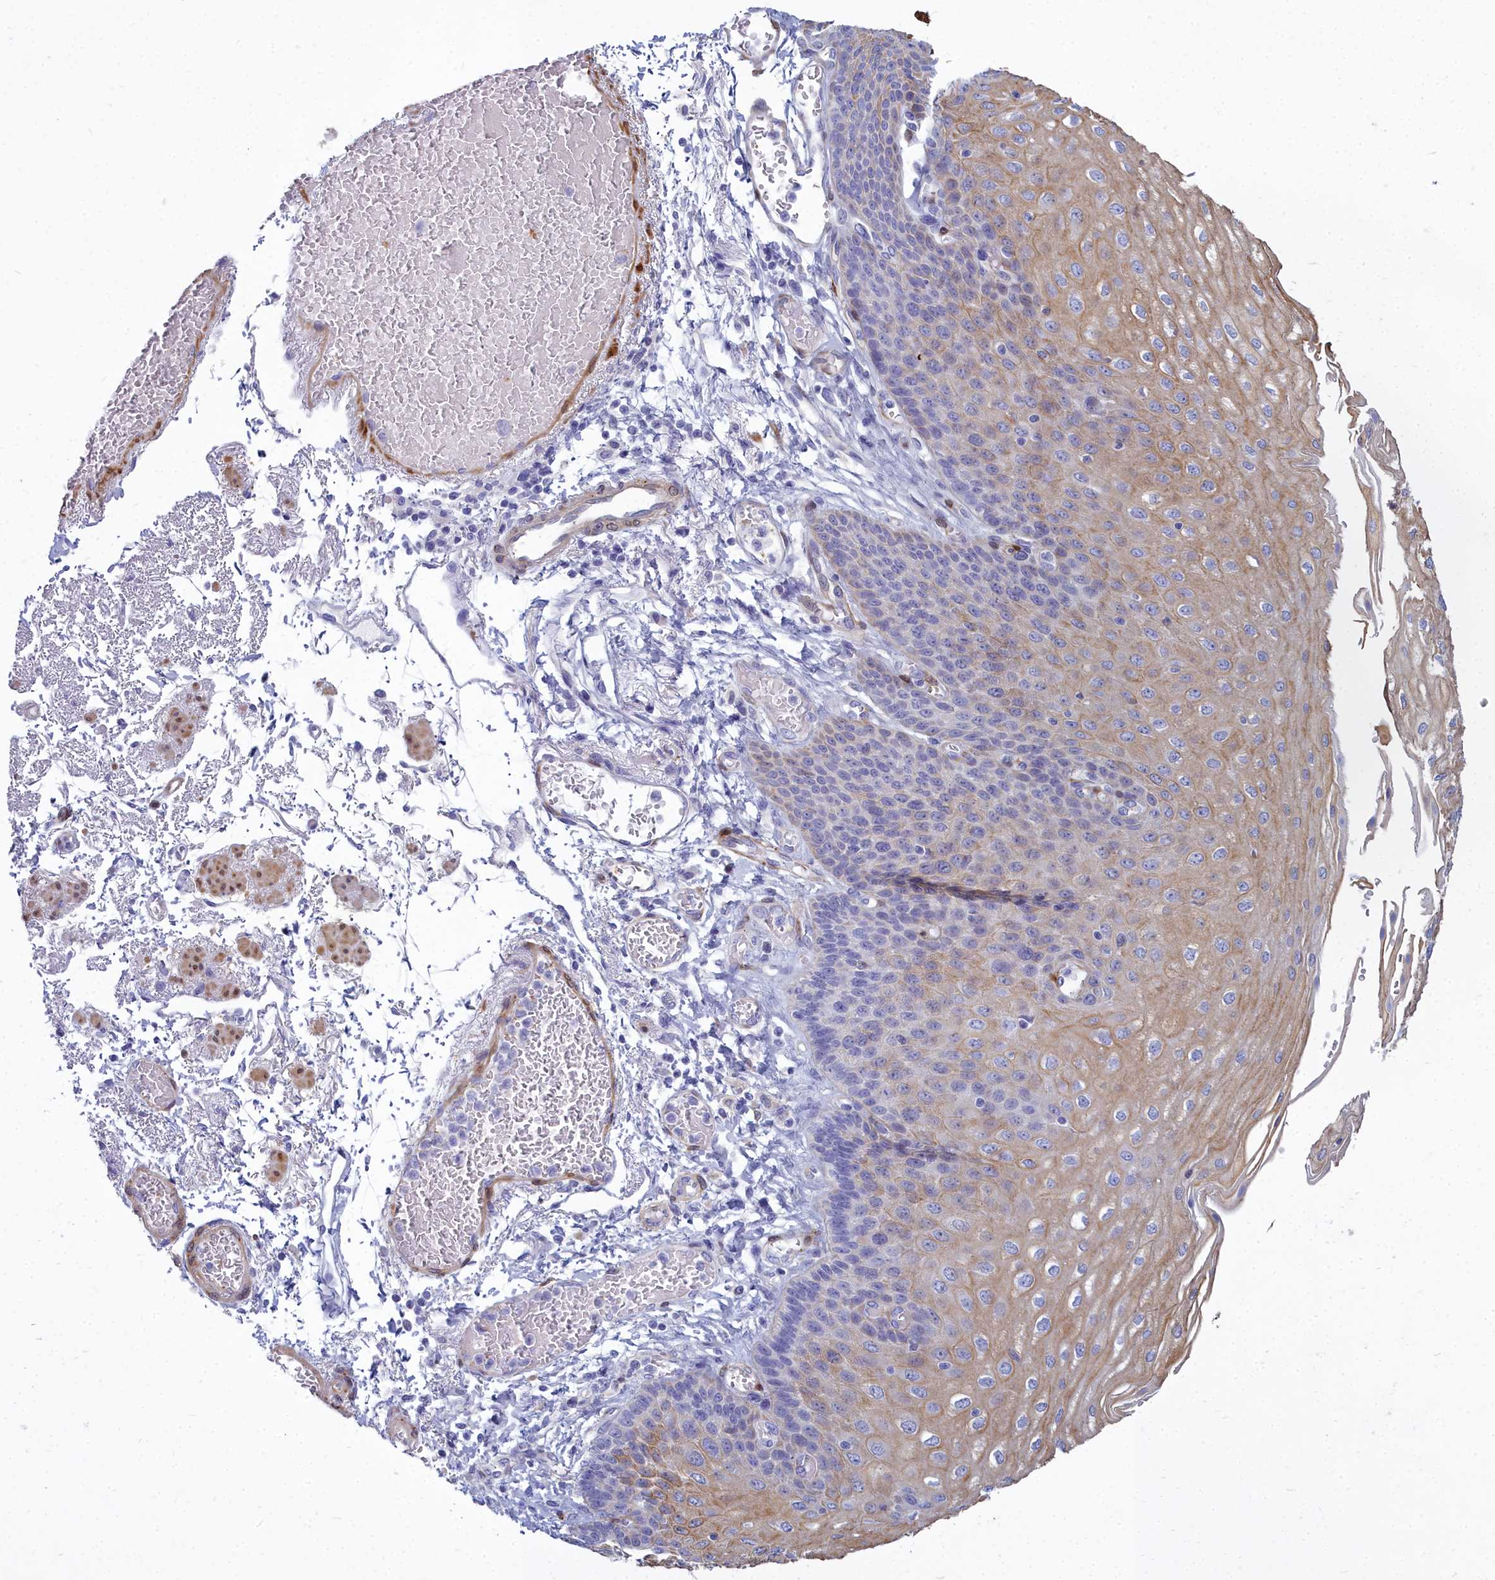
{"staining": {"intensity": "moderate", "quantity": ">75%", "location": "cytoplasmic/membranous"}, "tissue": "esophagus", "cell_type": "Squamous epithelial cells", "image_type": "normal", "snomed": [{"axis": "morphology", "description": "Normal tissue, NOS"}, {"axis": "topography", "description": "Esophagus"}], "caption": "Immunohistochemistry image of benign human esophagus stained for a protein (brown), which displays medium levels of moderate cytoplasmic/membranous positivity in about >75% of squamous epithelial cells.", "gene": "PPP1R14A", "patient": {"sex": "male", "age": 81}}